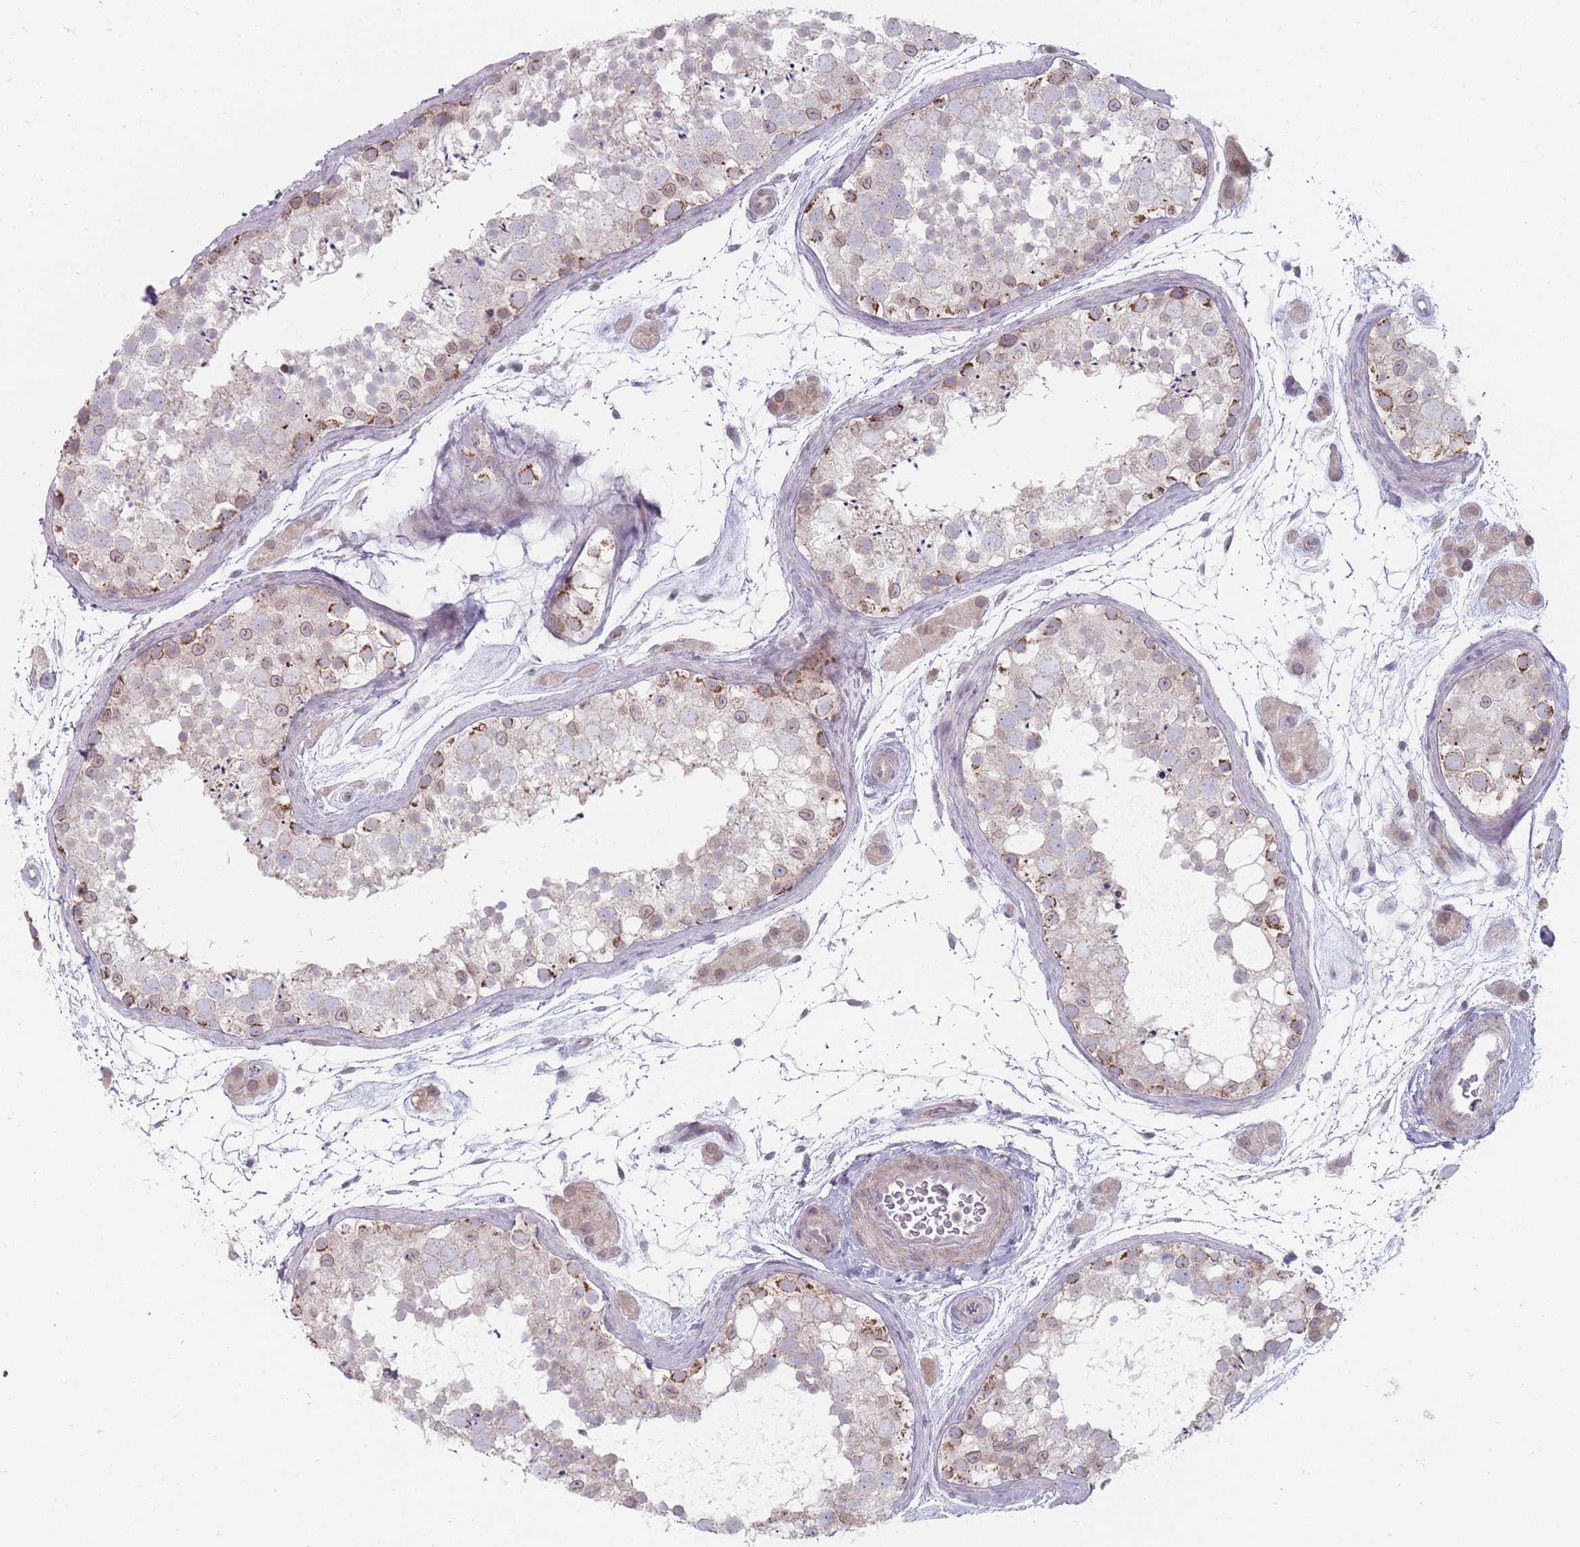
{"staining": {"intensity": "moderate", "quantity": "25%-75%", "location": "cytoplasmic/membranous"}, "tissue": "testis", "cell_type": "Cells in seminiferous ducts", "image_type": "normal", "snomed": [{"axis": "morphology", "description": "Normal tissue, NOS"}, {"axis": "topography", "description": "Testis"}], "caption": "Immunohistochemistry photomicrograph of benign testis: human testis stained using IHC displays medium levels of moderate protein expression localized specifically in the cytoplasmic/membranous of cells in seminiferous ducts, appearing as a cytoplasmic/membranous brown color.", "gene": "PCDH12", "patient": {"sex": "male", "age": 41}}